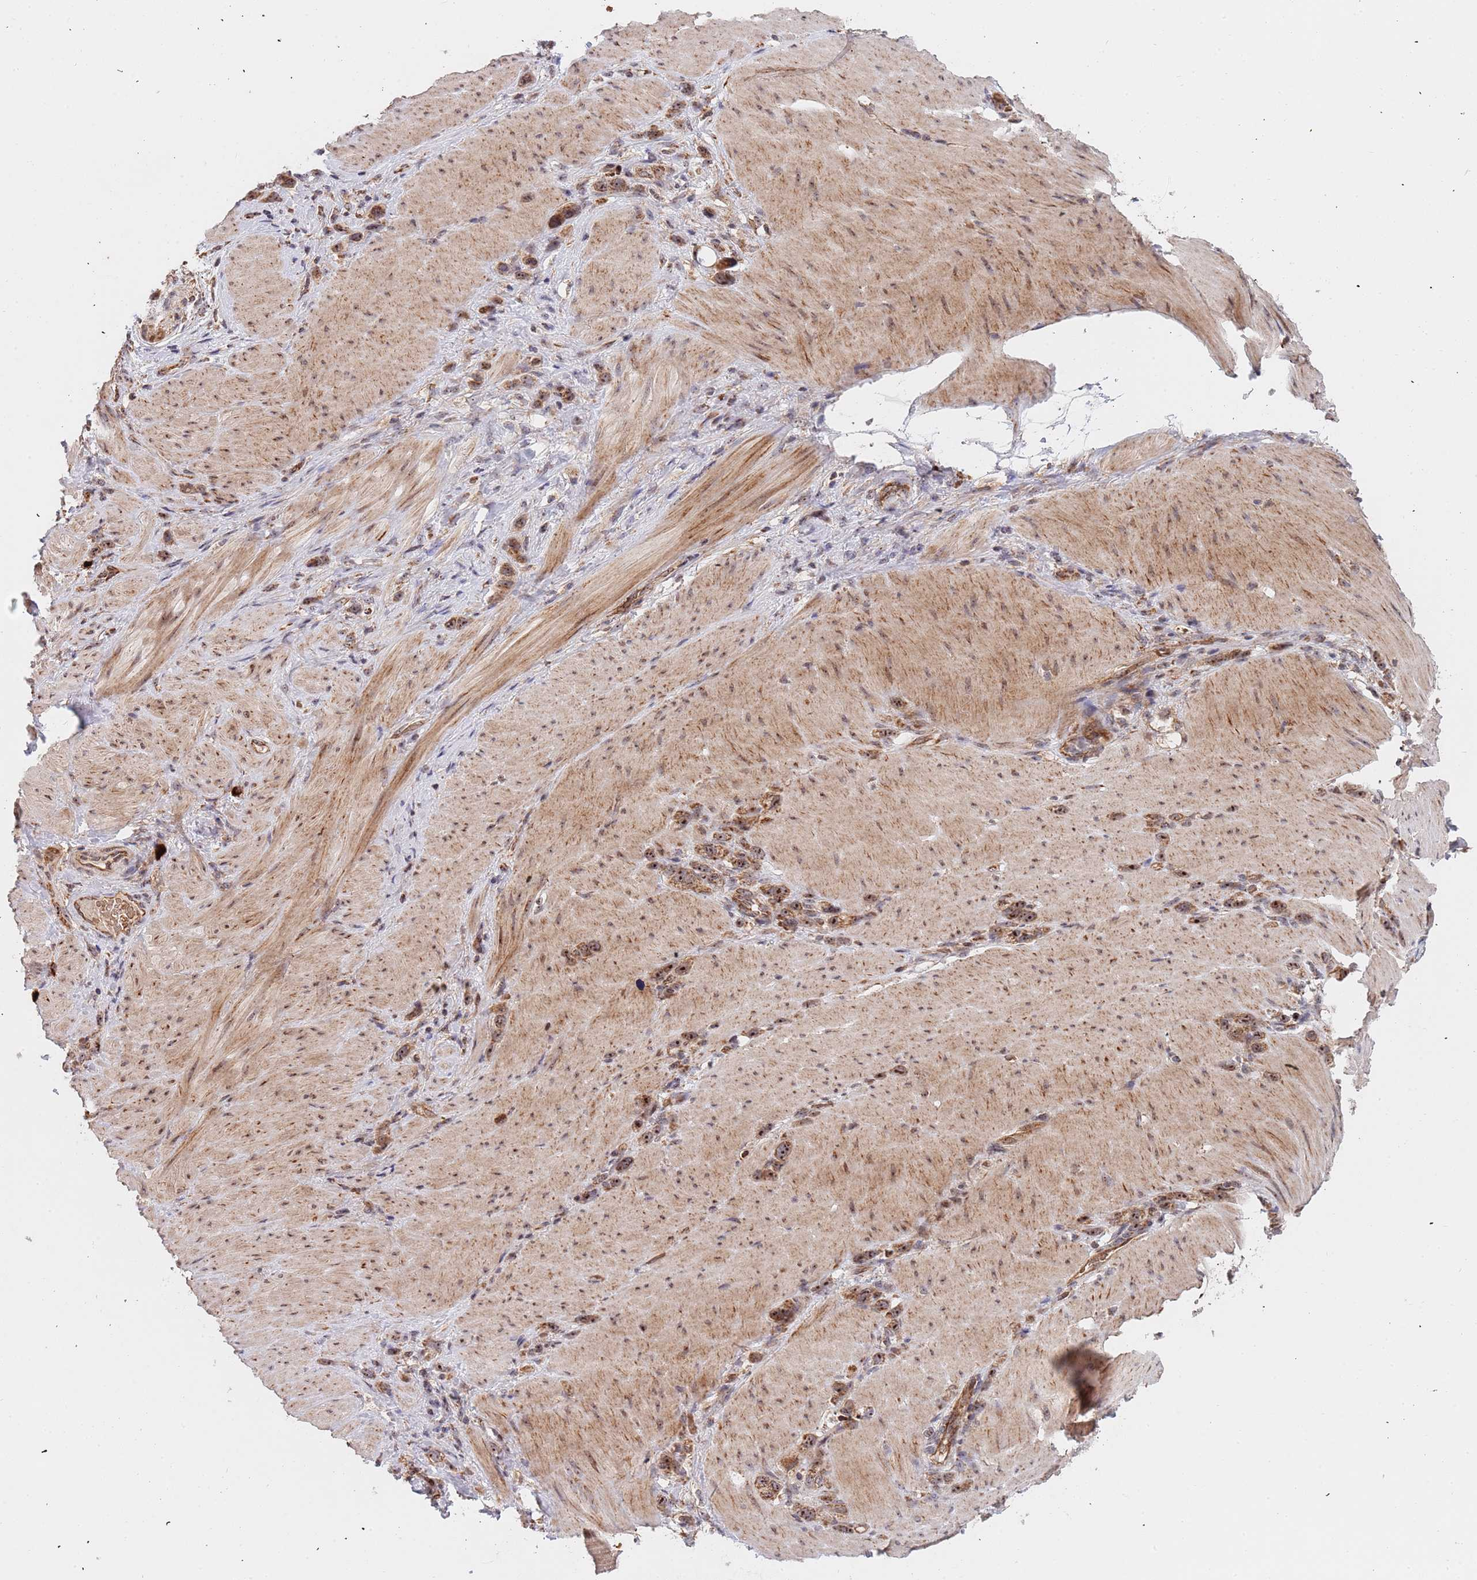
{"staining": {"intensity": "moderate", "quantity": ">75%", "location": "cytoplasmic/membranous"}, "tissue": "stomach cancer", "cell_type": "Tumor cells", "image_type": "cancer", "snomed": [{"axis": "morphology", "description": "Adenocarcinoma, NOS"}, {"axis": "topography", "description": "Stomach"}], "caption": "High-power microscopy captured an immunohistochemistry histopathology image of stomach cancer, revealing moderate cytoplasmic/membranous staining in approximately >75% of tumor cells. The protein is shown in brown color, while the nuclei are stained blue.", "gene": "DCHS1", "patient": {"sex": "female", "age": 65}}